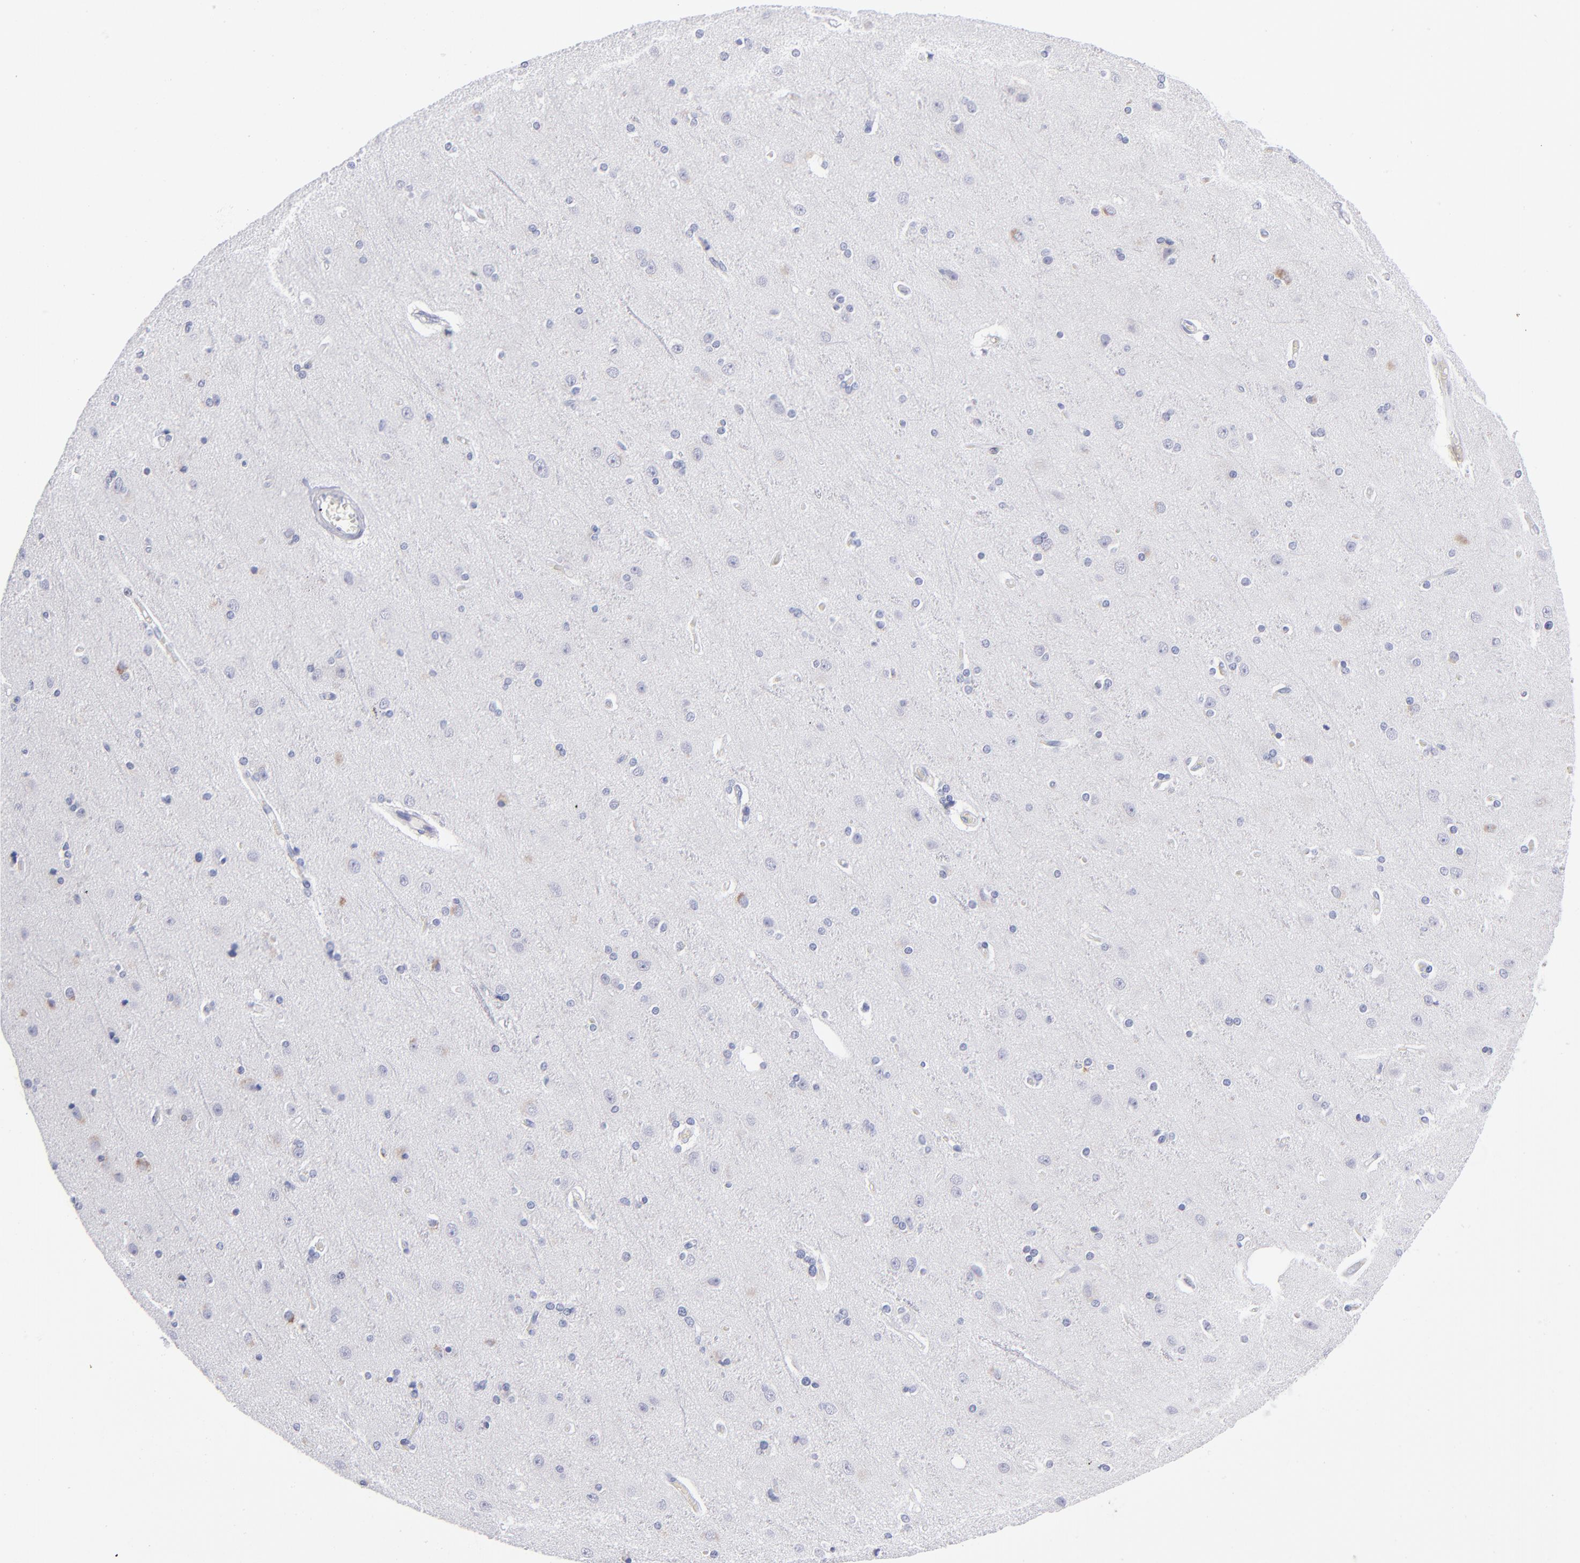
{"staining": {"intensity": "negative", "quantity": "none", "location": "none"}, "tissue": "cerebral cortex", "cell_type": "Endothelial cells", "image_type": "normal", "snomed": [{"axis": "morphology", "description": "Normal tissue, NOS"}, {"axis": "topography", "description": "Cerebral cortex"}], "caption": "Endothelial cells are negative for brown protein staining in unremarkable cerebral cortex. Nuclei are stained in blue.", "gene": "MTHFD2", "patient": {"sex": "female", "age": 54}}